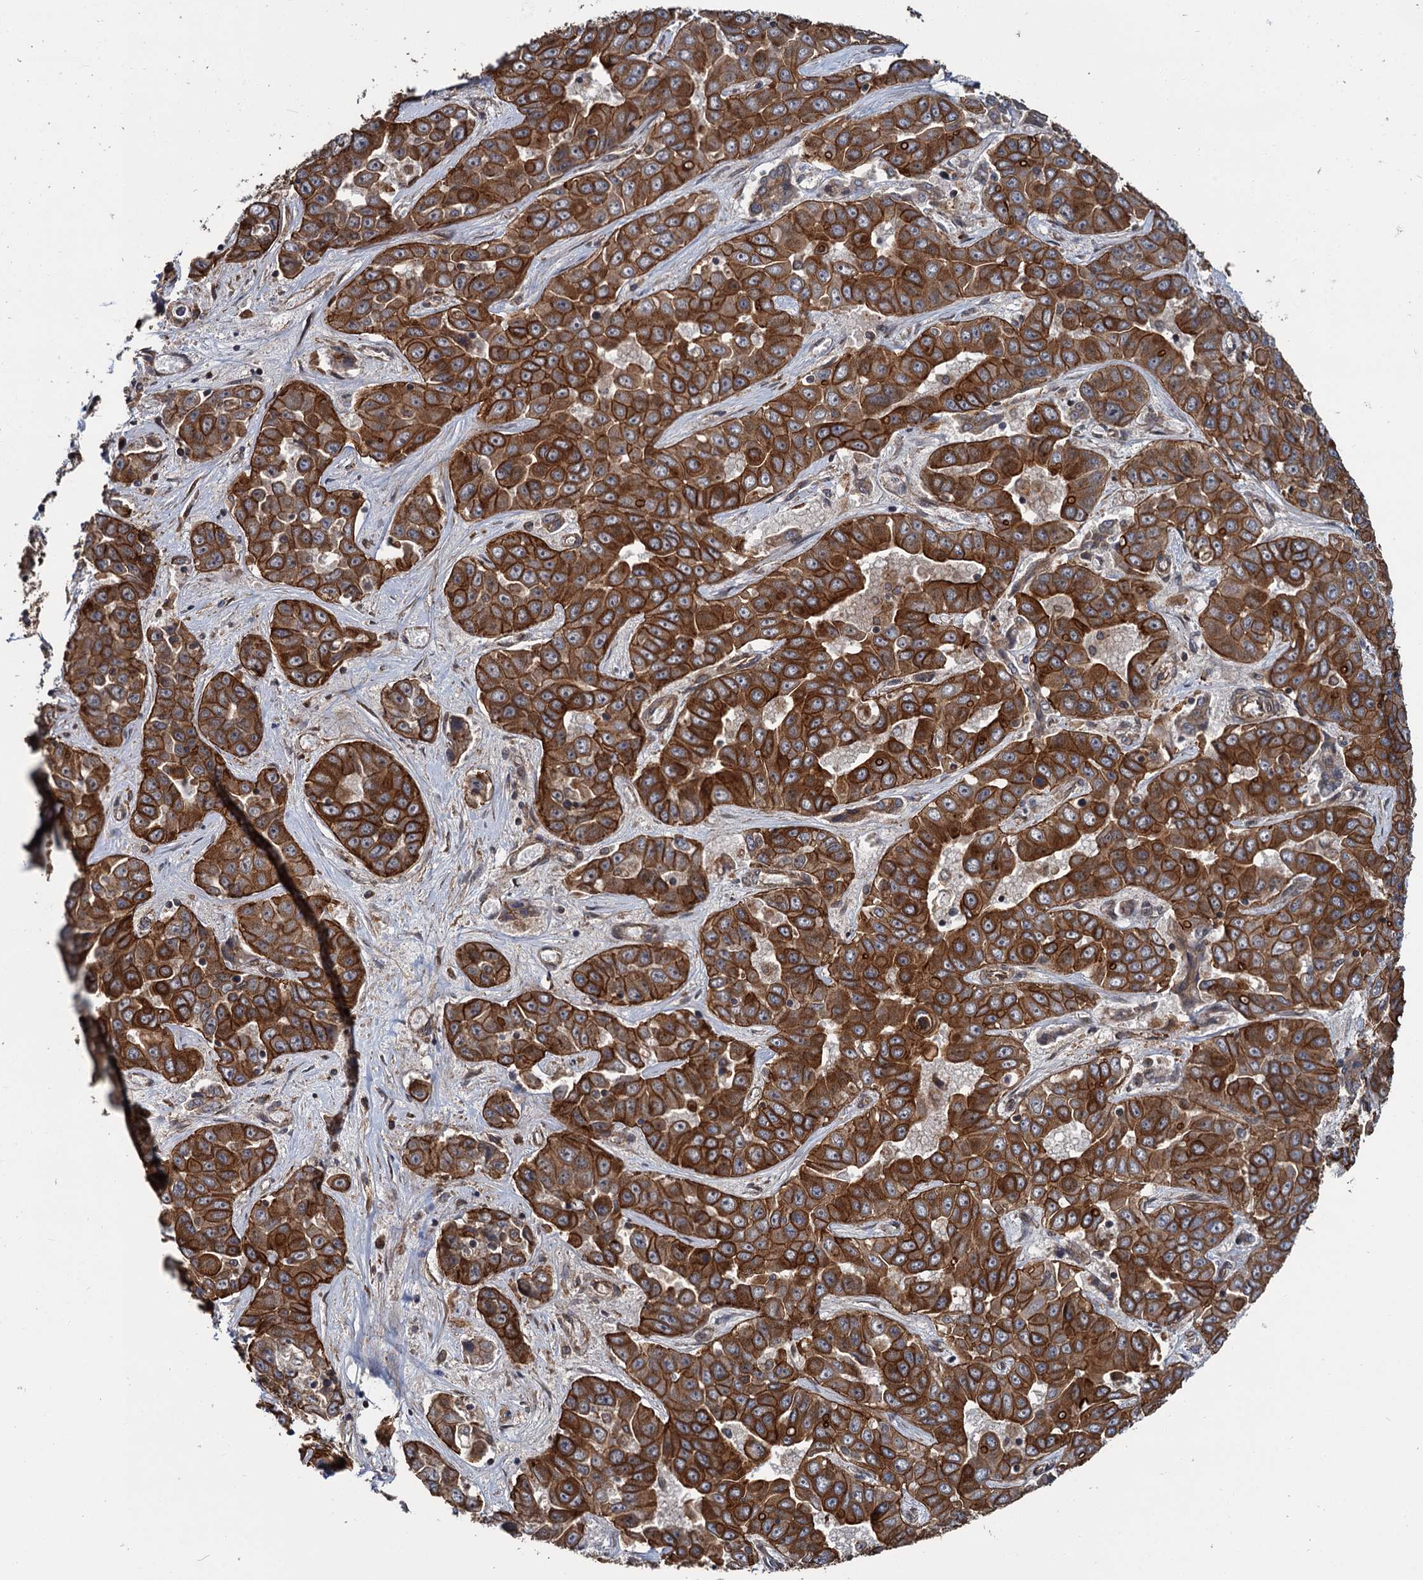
{"staining": {"intensity": "strong", "quantity": ">75%", "location": "cytoplasmic/membranous"}, "tissue": "liver cancer", "cell_type": "Tumor cells", "image_type": "cancer", "snomed": [{"axis": "morphology", "description": "Cholangiocarcinoma"}, {"axis": "topography", "description": "Liver"}], "caption": "Protein positivity by immunohistochemistry displays strong cytoplasmic/membranous expression in about >75% of tumor cells in liver cancer. The protein of interest is stained brown, and the nuclei are stained in blue (DAB IHC with brightfield microscopy, high magnification).", "gene": "ZFYVE19", "patient": {"sex": "female", "age": 52}}